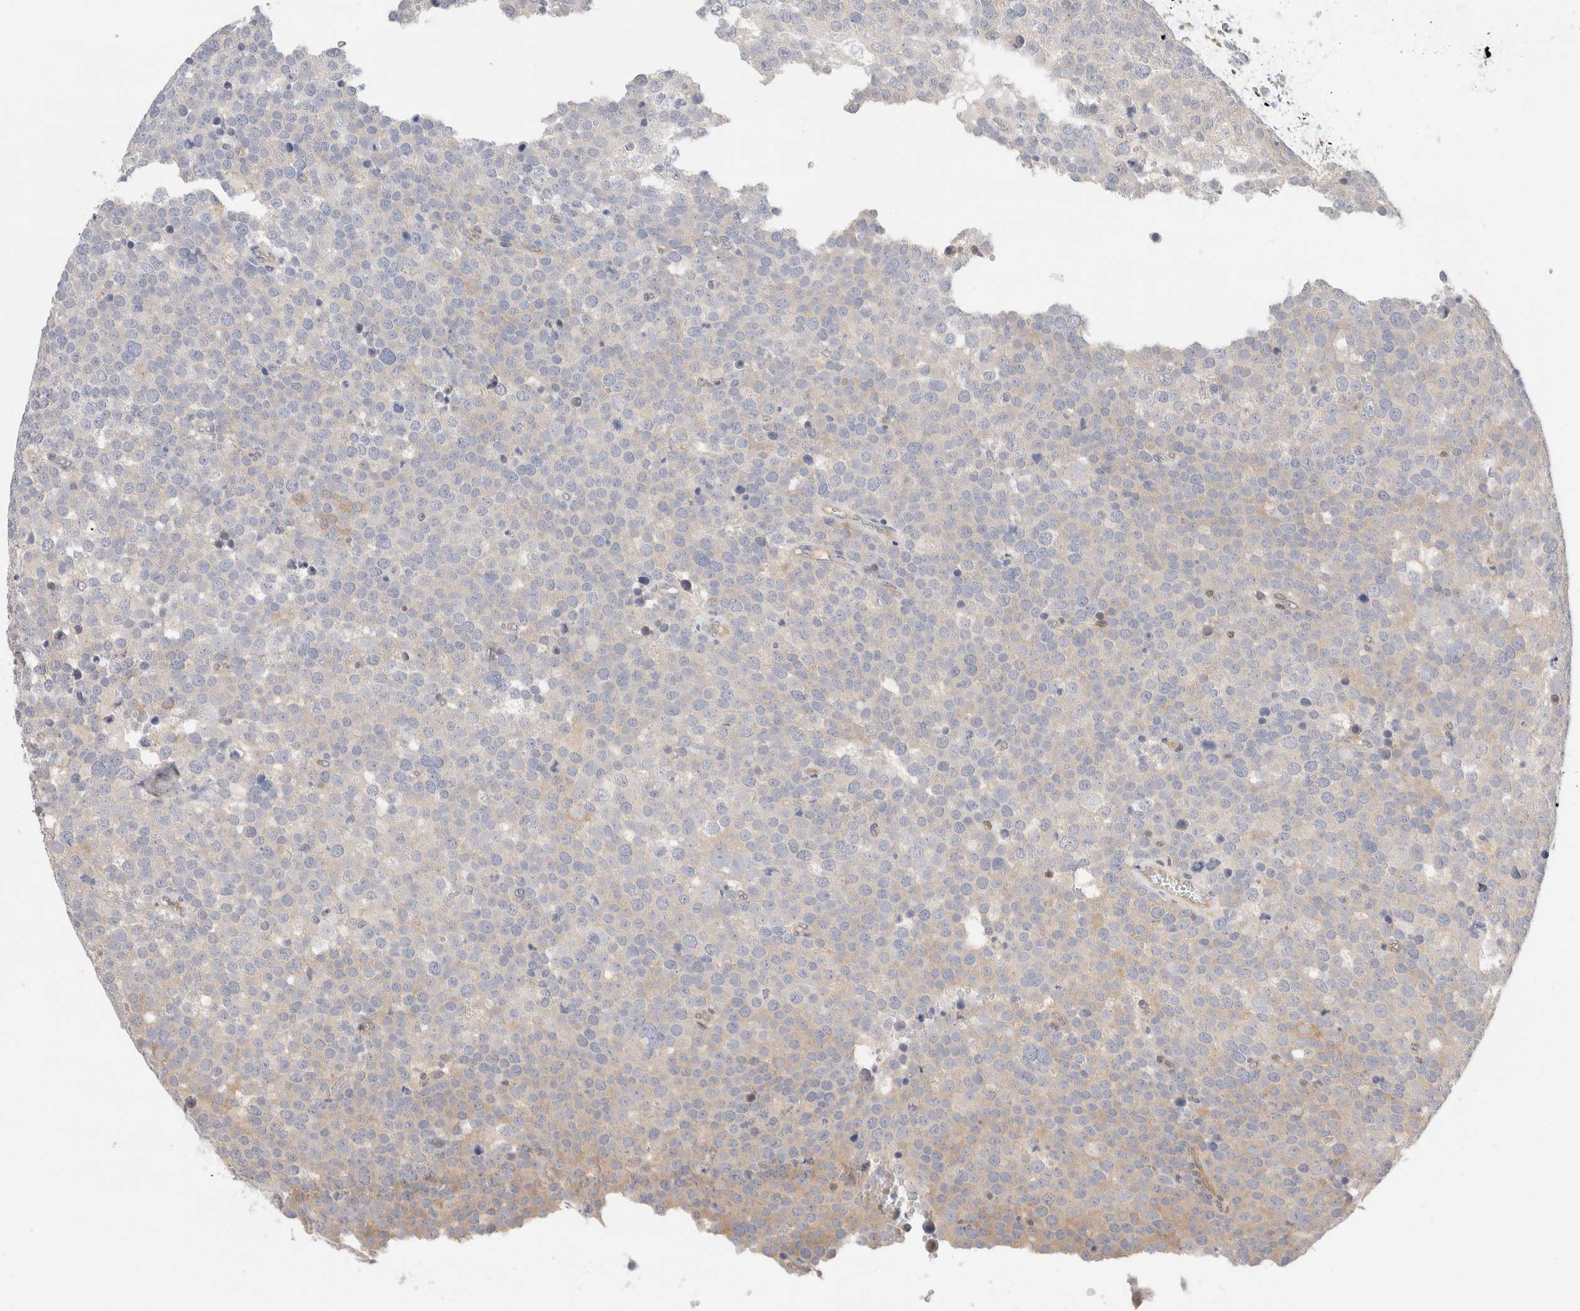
{"staining": {"intensity": "negative", "quantity": "none", "location": "none"}, "tissue": "testis cancer", "cell_type": "Tumor cells", "image_type": "cancer", "snomed": [{"axis": "morphology", "description": "Seminoma, NOS"}, {"axis": "topography", "description": "Testis"}], "caption": "IHC of seminoma (testis) reveals no positivity in tumor cells. (DAB IHC visualized using brightfield microscopy, high magnification).", "gene": "C17orf97", "patient": {"sex": "male", "age": 71}}